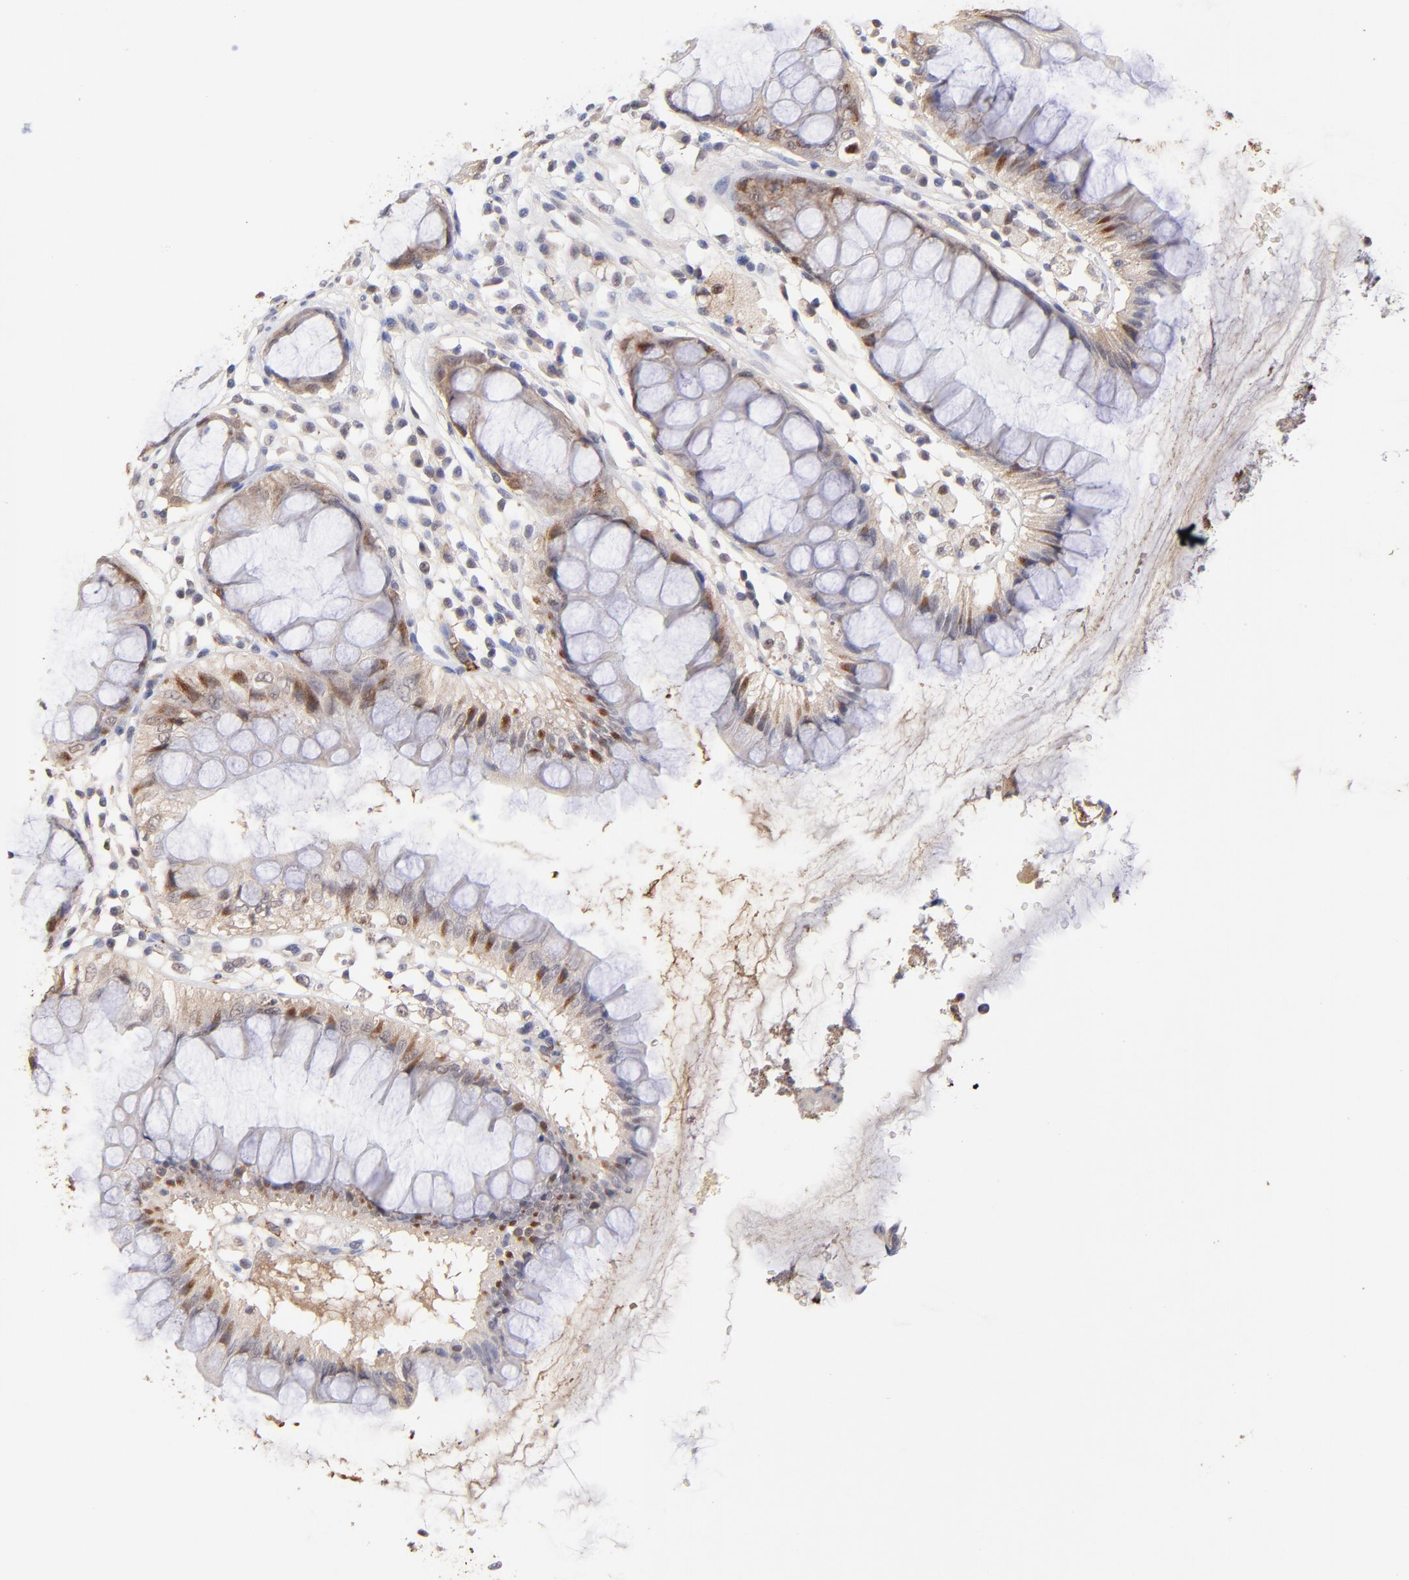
{"staining": {"intensity": "moderate", "quantity": "25%-75%", "location": "cytoplasmic/membranous"}, "tissue": "rectum", "cell_type": "Glandular cells", "image_type": "normal", "snomed": [{"axis": "morphology", "description": "Normal tissue, NOS"}, {"axis": "morphology", "description": "Adenocarcinoma, NOS"}, {"axis": "topography", "description": "Rectum"}], "caption": "Human rectum stained with a protein marker displays moderate staining in glandular cells.", "gene": "PSMD14", "patient": {"sex": "female", "age": 65}}